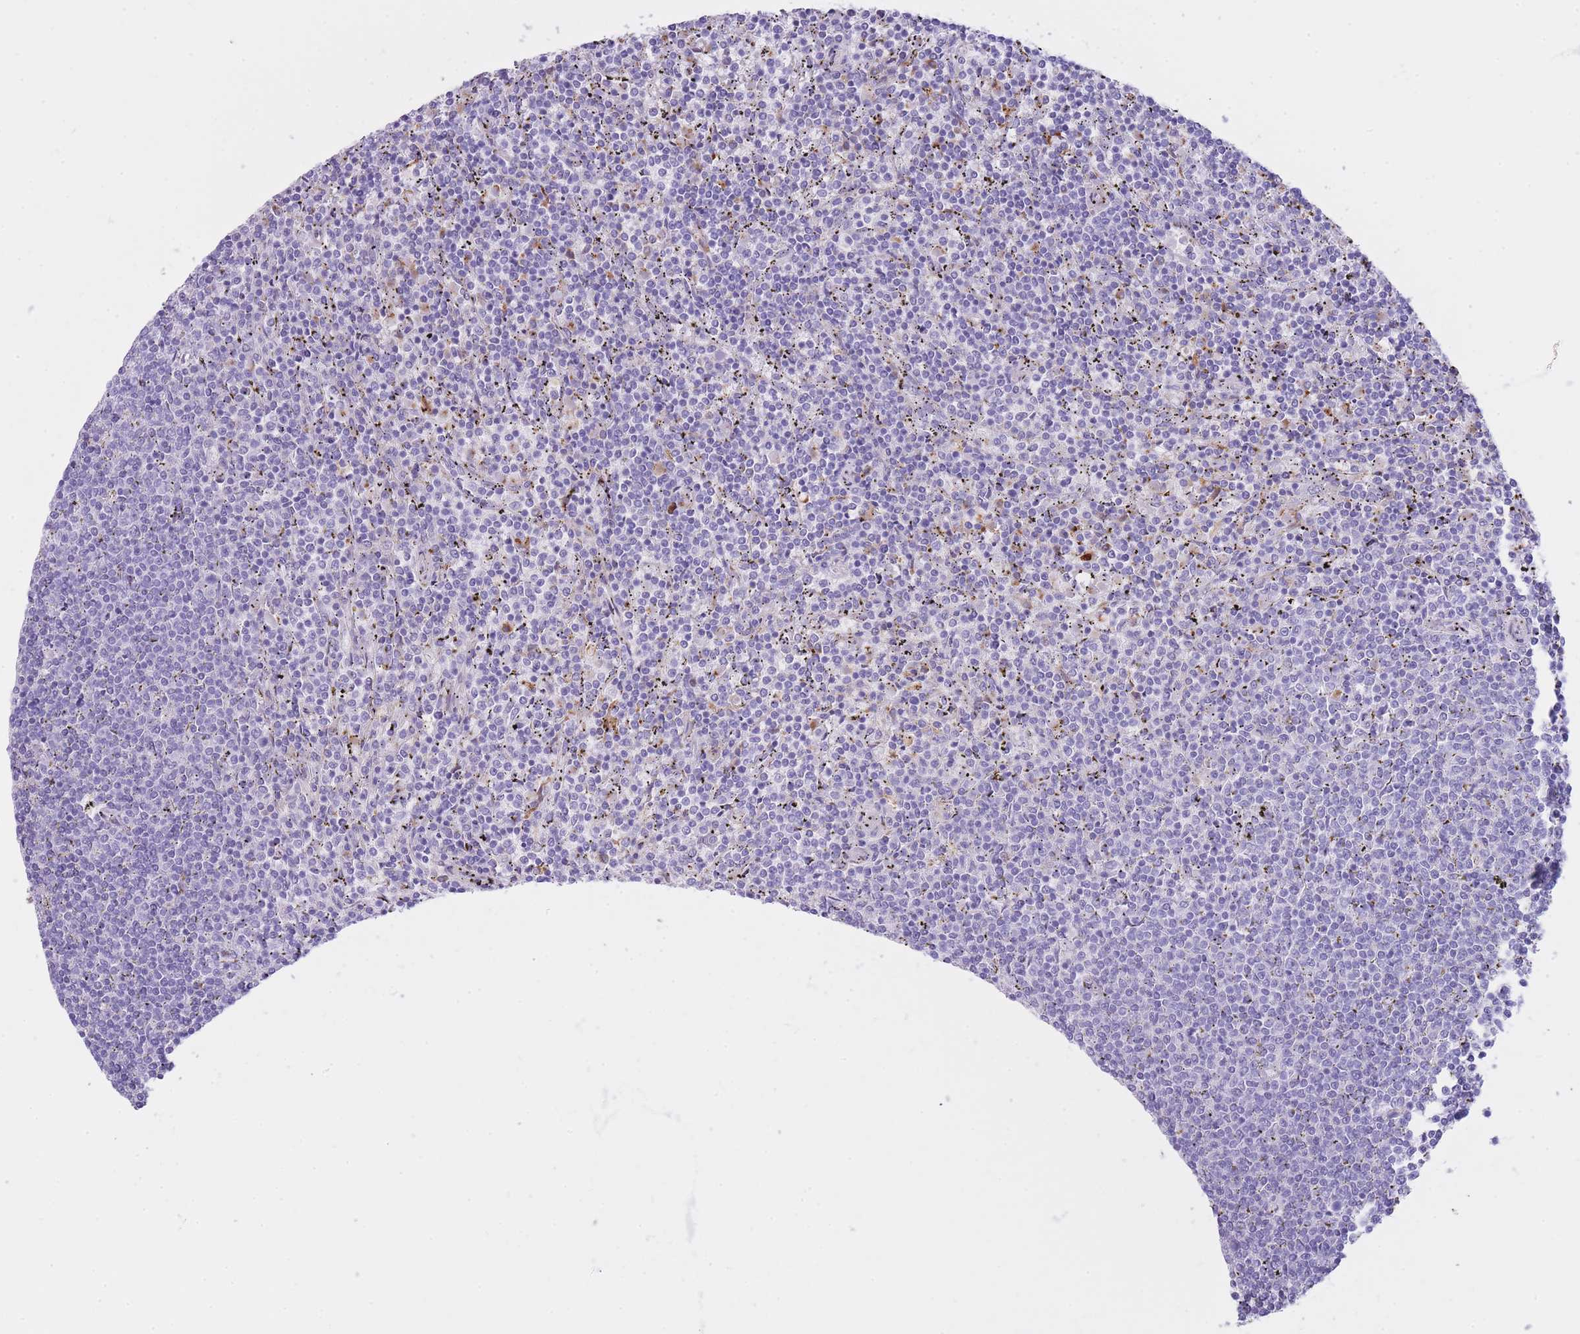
{"staining": {"intensity": "negative", "quantity": "none", "location": "none"}, "tissue": "lymphoma", "cell_type": "Tumor cells", "image_type": "cancer", "snomed": [{"axis": "morphology", "description": "Malignant lymphoma, non-Hodgkin's type, Low grade"}, {"axis": "topography", "description": "Spleen"}], "caption": "Immunohistochemistry histopathology image of human malignant lymphoma, non-Hodgkin's type (low-grade) stained for a protein (brown), which shows no expression in tumor cells.", "gene": "PLBD1", "patient": {"sex": "female", "age": 50}}